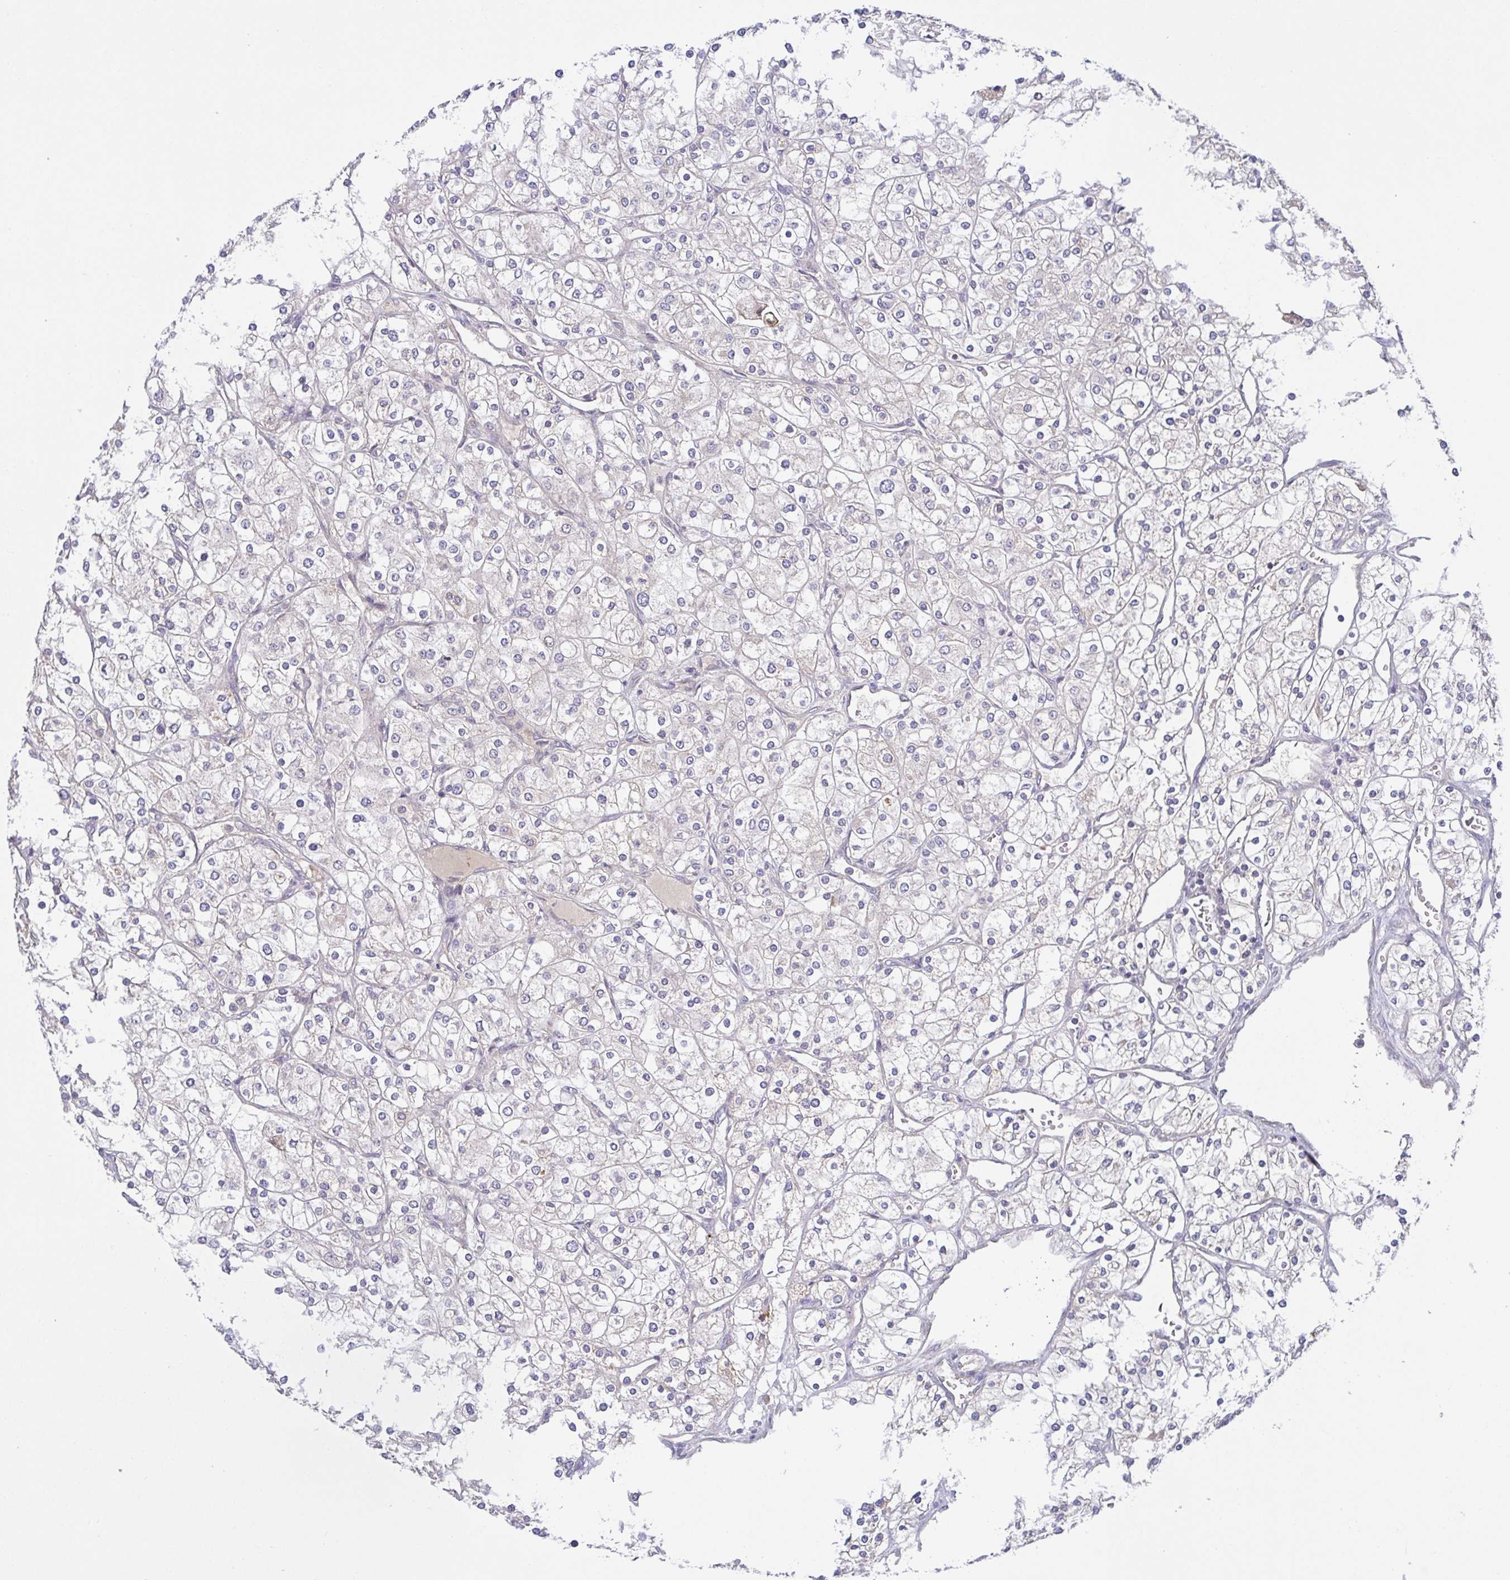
{"staining": {"intensity": "negative", "quantity": "none", "location": "none"}, "tissue": "renal cancer", "cell_type": "Tumor cells", "image_type": "cancer", "snomed": [{"axis": "morphology", "description": "Adenocarcinoma, NOS"}, {"axis": "topography", "description": "Kidney"}], "caption": "Renal adenocarcinoma was stained to show a protein in brown. There is no significant staining in tumor cells.", "gene": "OSBPL7", "patient": {"sex": "male", "age": 80}}